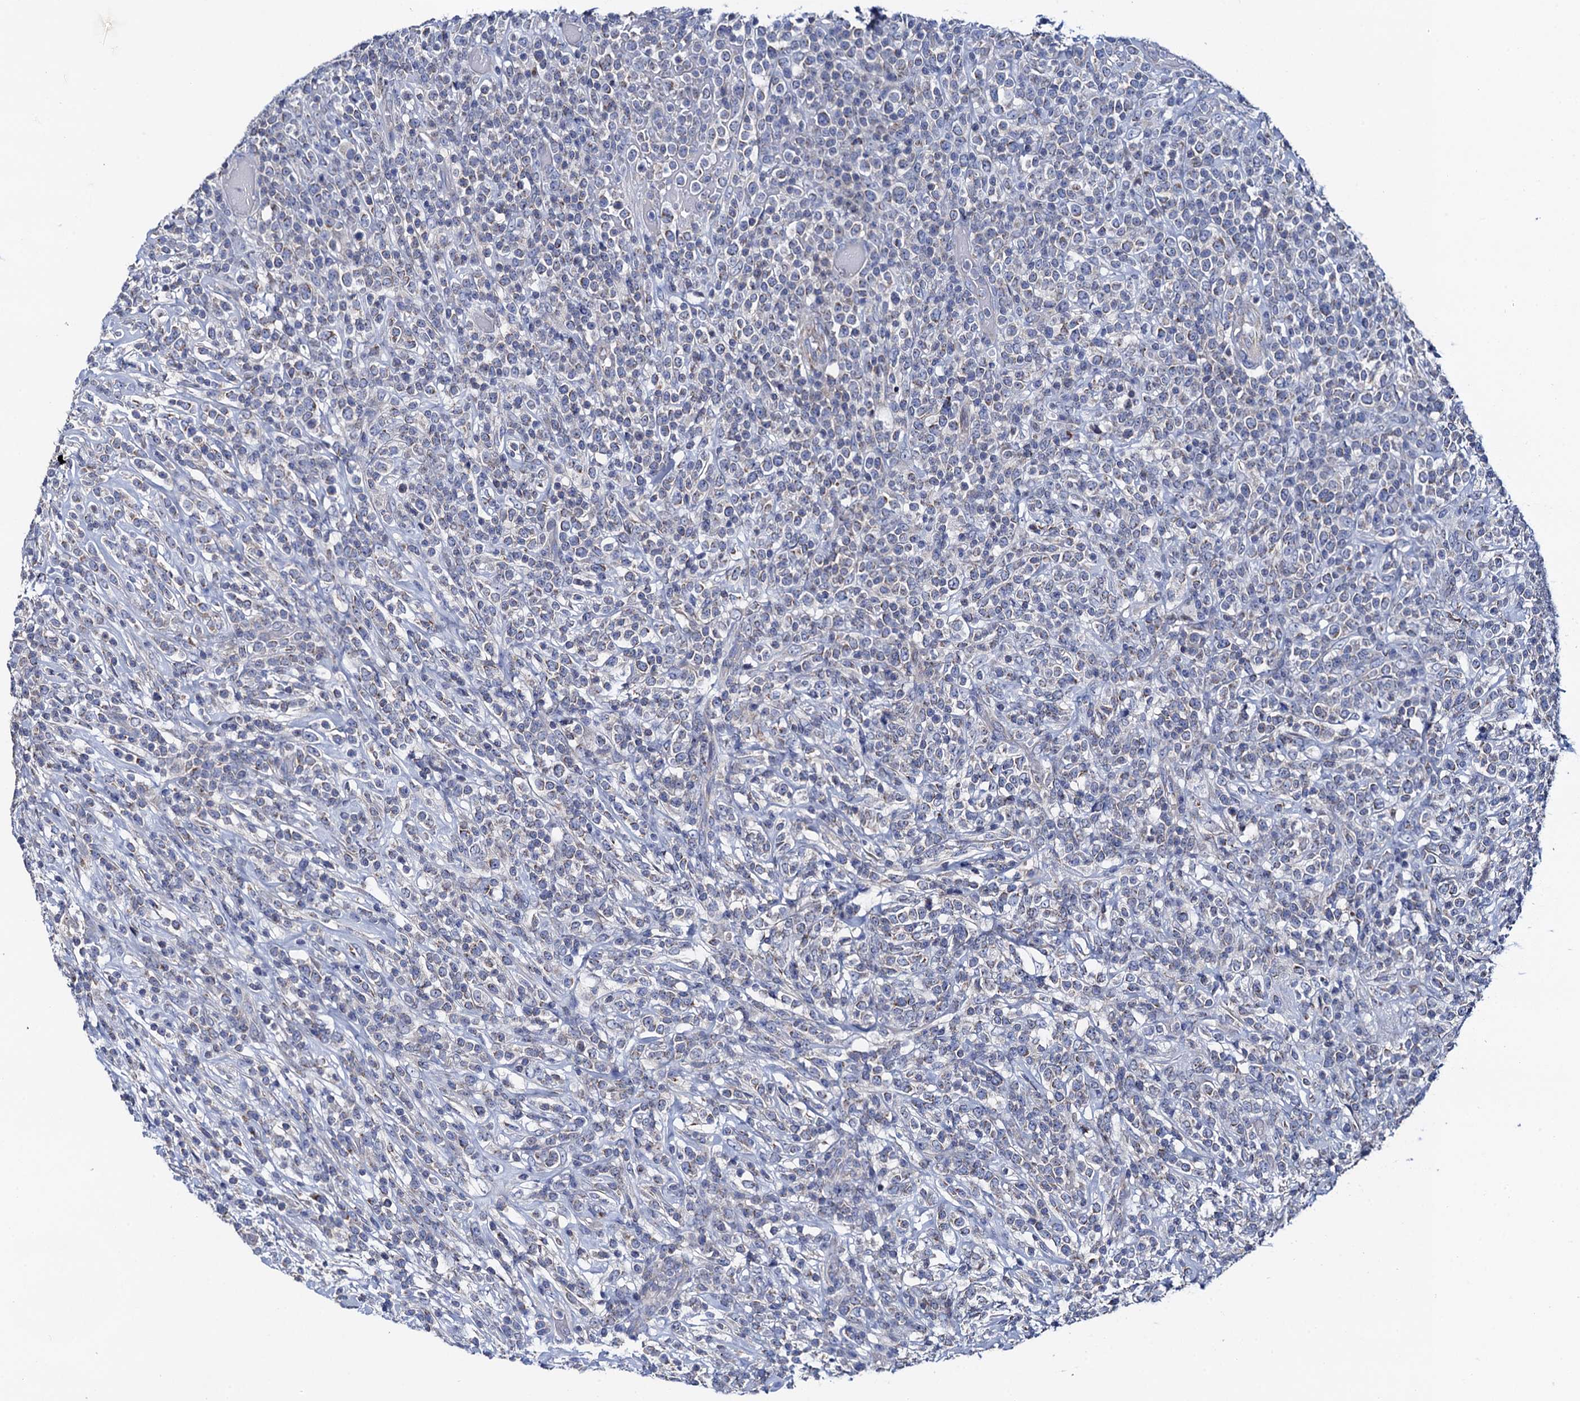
{"staining": {"intensity": "negative", "quantity": "none", "location": "none"}, "tissue": "lymphoma", "cell_type": "Tumor cells", "image_type": "cancer", "snomed": [{"axis": "morphology", "description": "Malignant lymphoma, non-Hodgkin's type, High grade"}, {"axis": "topography", "description": "Colon"}], "caption": "Immunohistochemical staining of high-grade malignant lymphoma, non-Hodgkin's type exhibits no significant positivity in tumor cells.", "gene": "MRPL48", "patient": {"sex": "female", "age": 53}}